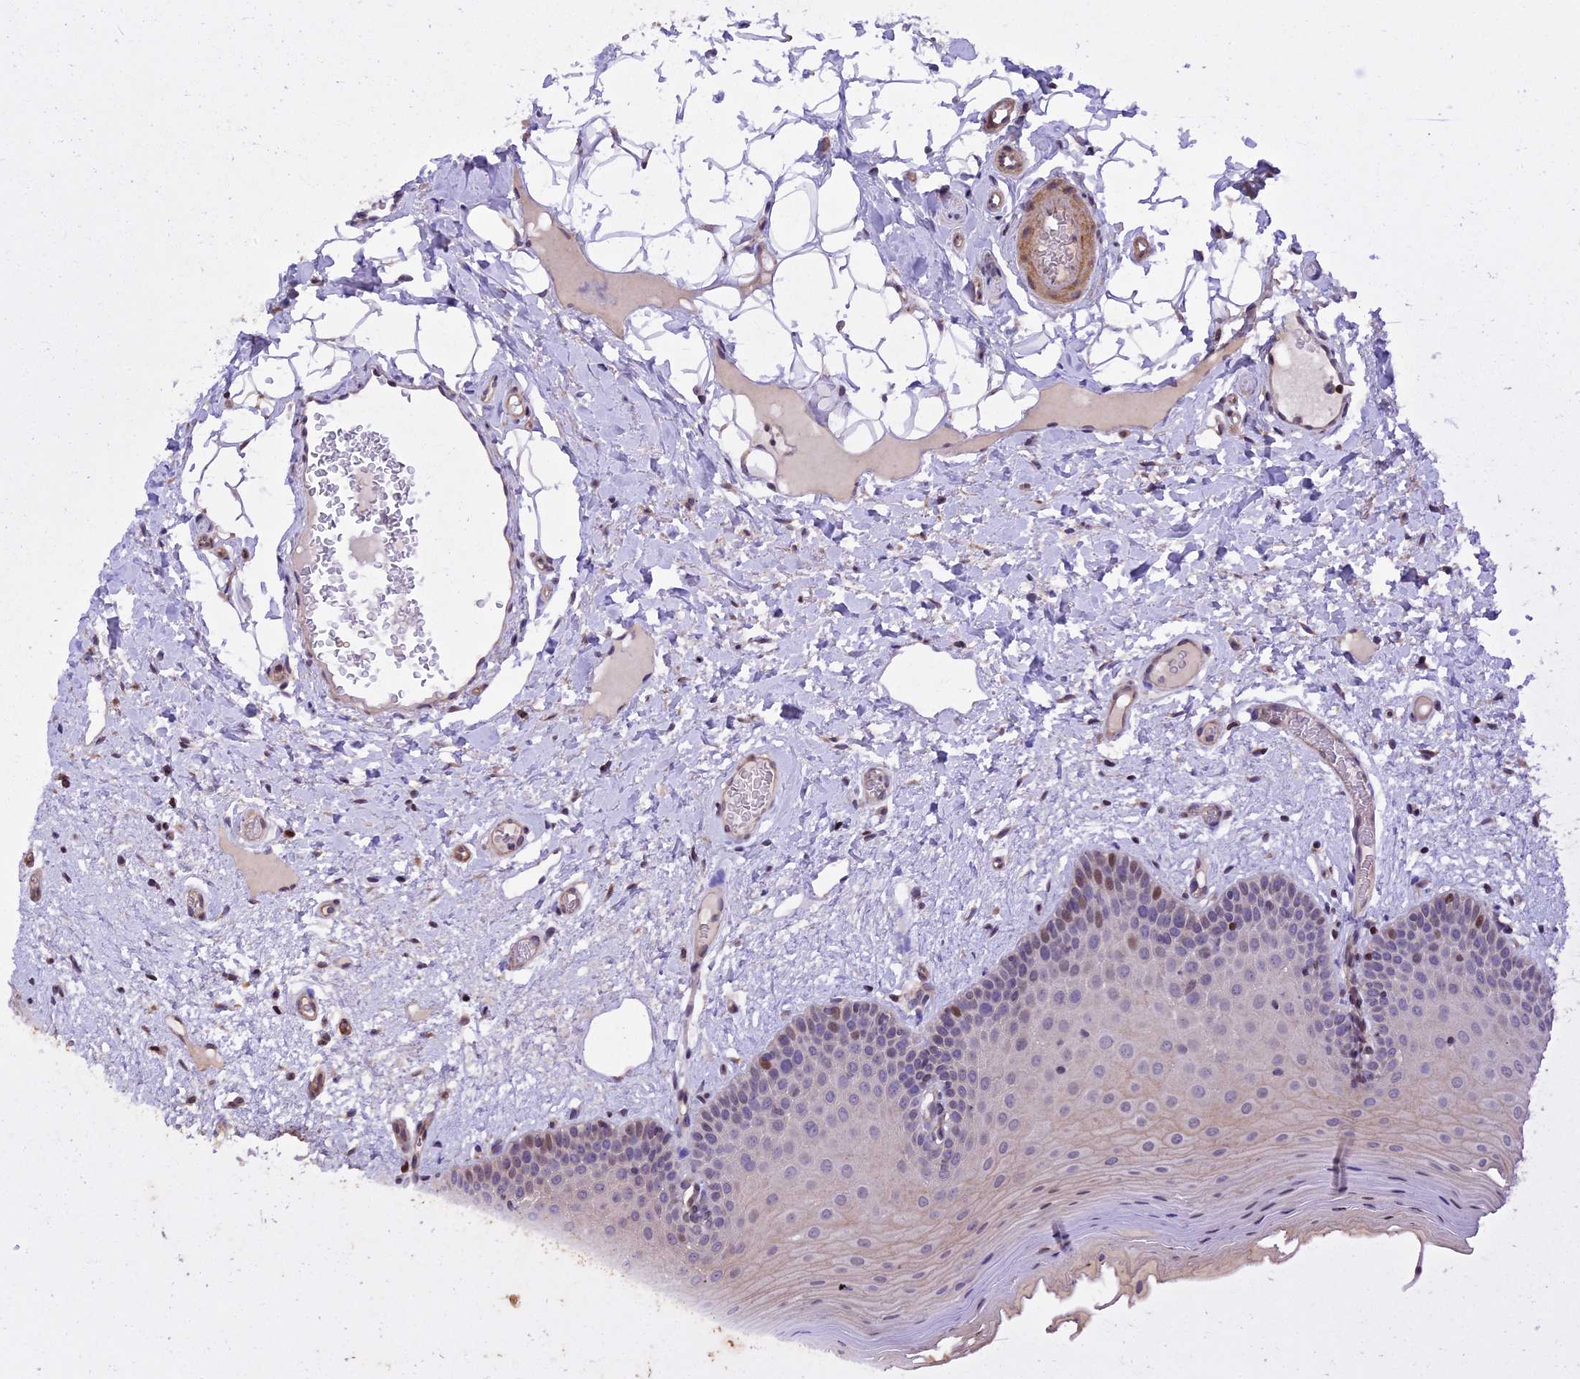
{"staining": {"intensity": "moderate", "quantity": "<25%", "location": "cytoplasmic/membranous,nuclear"}, "tissue": "oral mucosa", "cell_type": "Squamous epithelial cells", "image_type": "normal", "snomed": [{"axis": "morphology", "description": "Normal tissue, NOS"}, {"axis": "topography", "description": "Oral tissue"}, {"axis": "topography", "description": "Tounge, NOS"}], "caption": "IHC staining of unremarkable oral mucosa, which reveals low levels of moderate cytoplasmic/membranous,nuclear positivity in approximately <25% of squamous epithelial cells indicating moderate cytoplasmic/membranous,nuclear protein expression. The staining was performed using DAB (3,3'-diaminobenzidine) (brown) for protein detection and nuclei were counterstained in hematoxylin (blue).", "gene": "MAN2C1", "patient": {"sex": "male", "age": 47}}